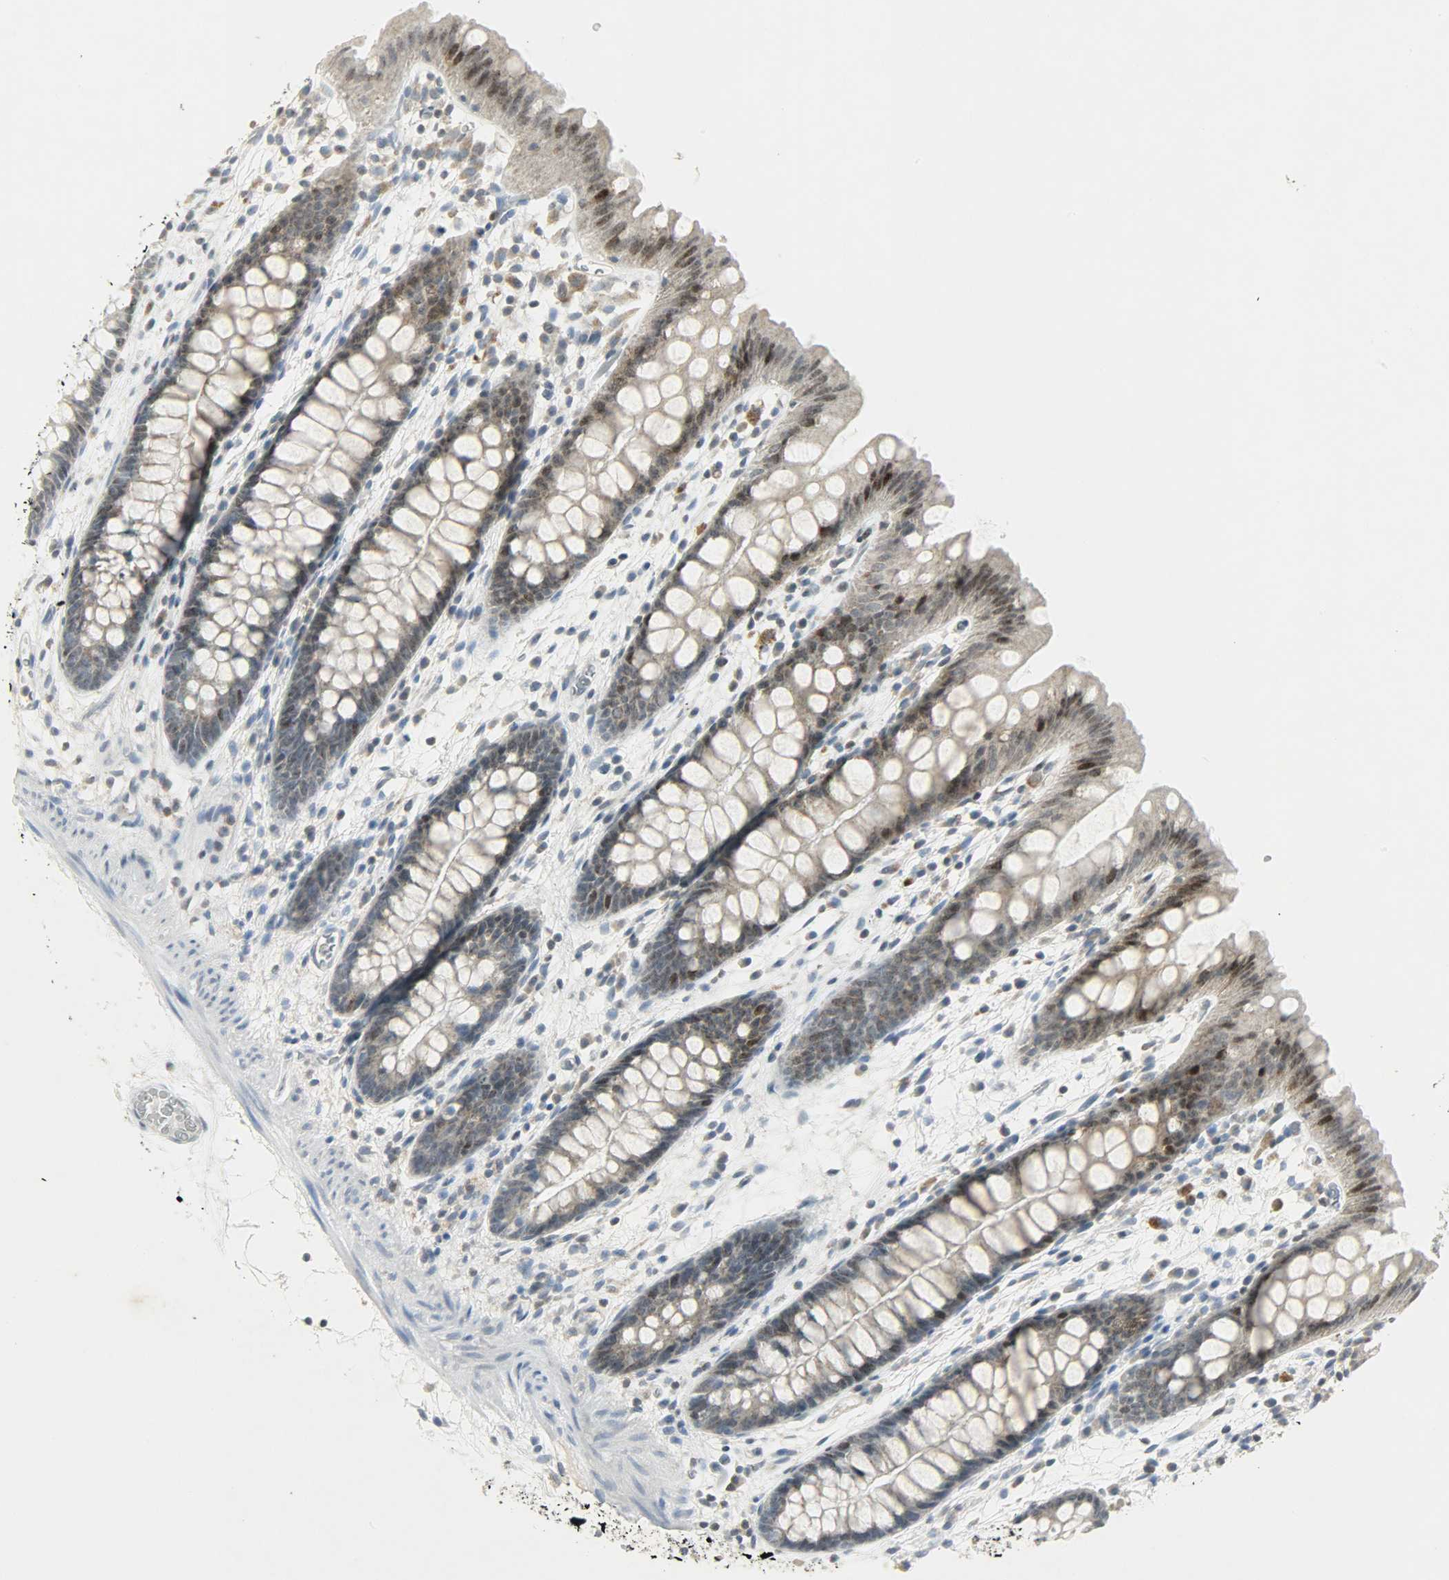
{"staining": {"intensity": "negative", "quantity": "none", "location": "none"}, "tissue": "colon", "cell_type": "Endothelial cells", "image_type": "normal", "snomed": [{"axis": "morphology", "description": "Normal tissue, NOS"}, {"axis": "topography", "description": "Smooth muscle"}, {"axis": "topography", "description": "Colon"}], "caption": "Protein analysis of normal colon reveals no significant staining in endothelial cells. (DAB (3,3'-diaminobenzidine) immunohistochemistry visualized using brightfield microscopy, high magnification).", "gene": "CAMK4", "patient": {"sex": "male", "age": 67}}